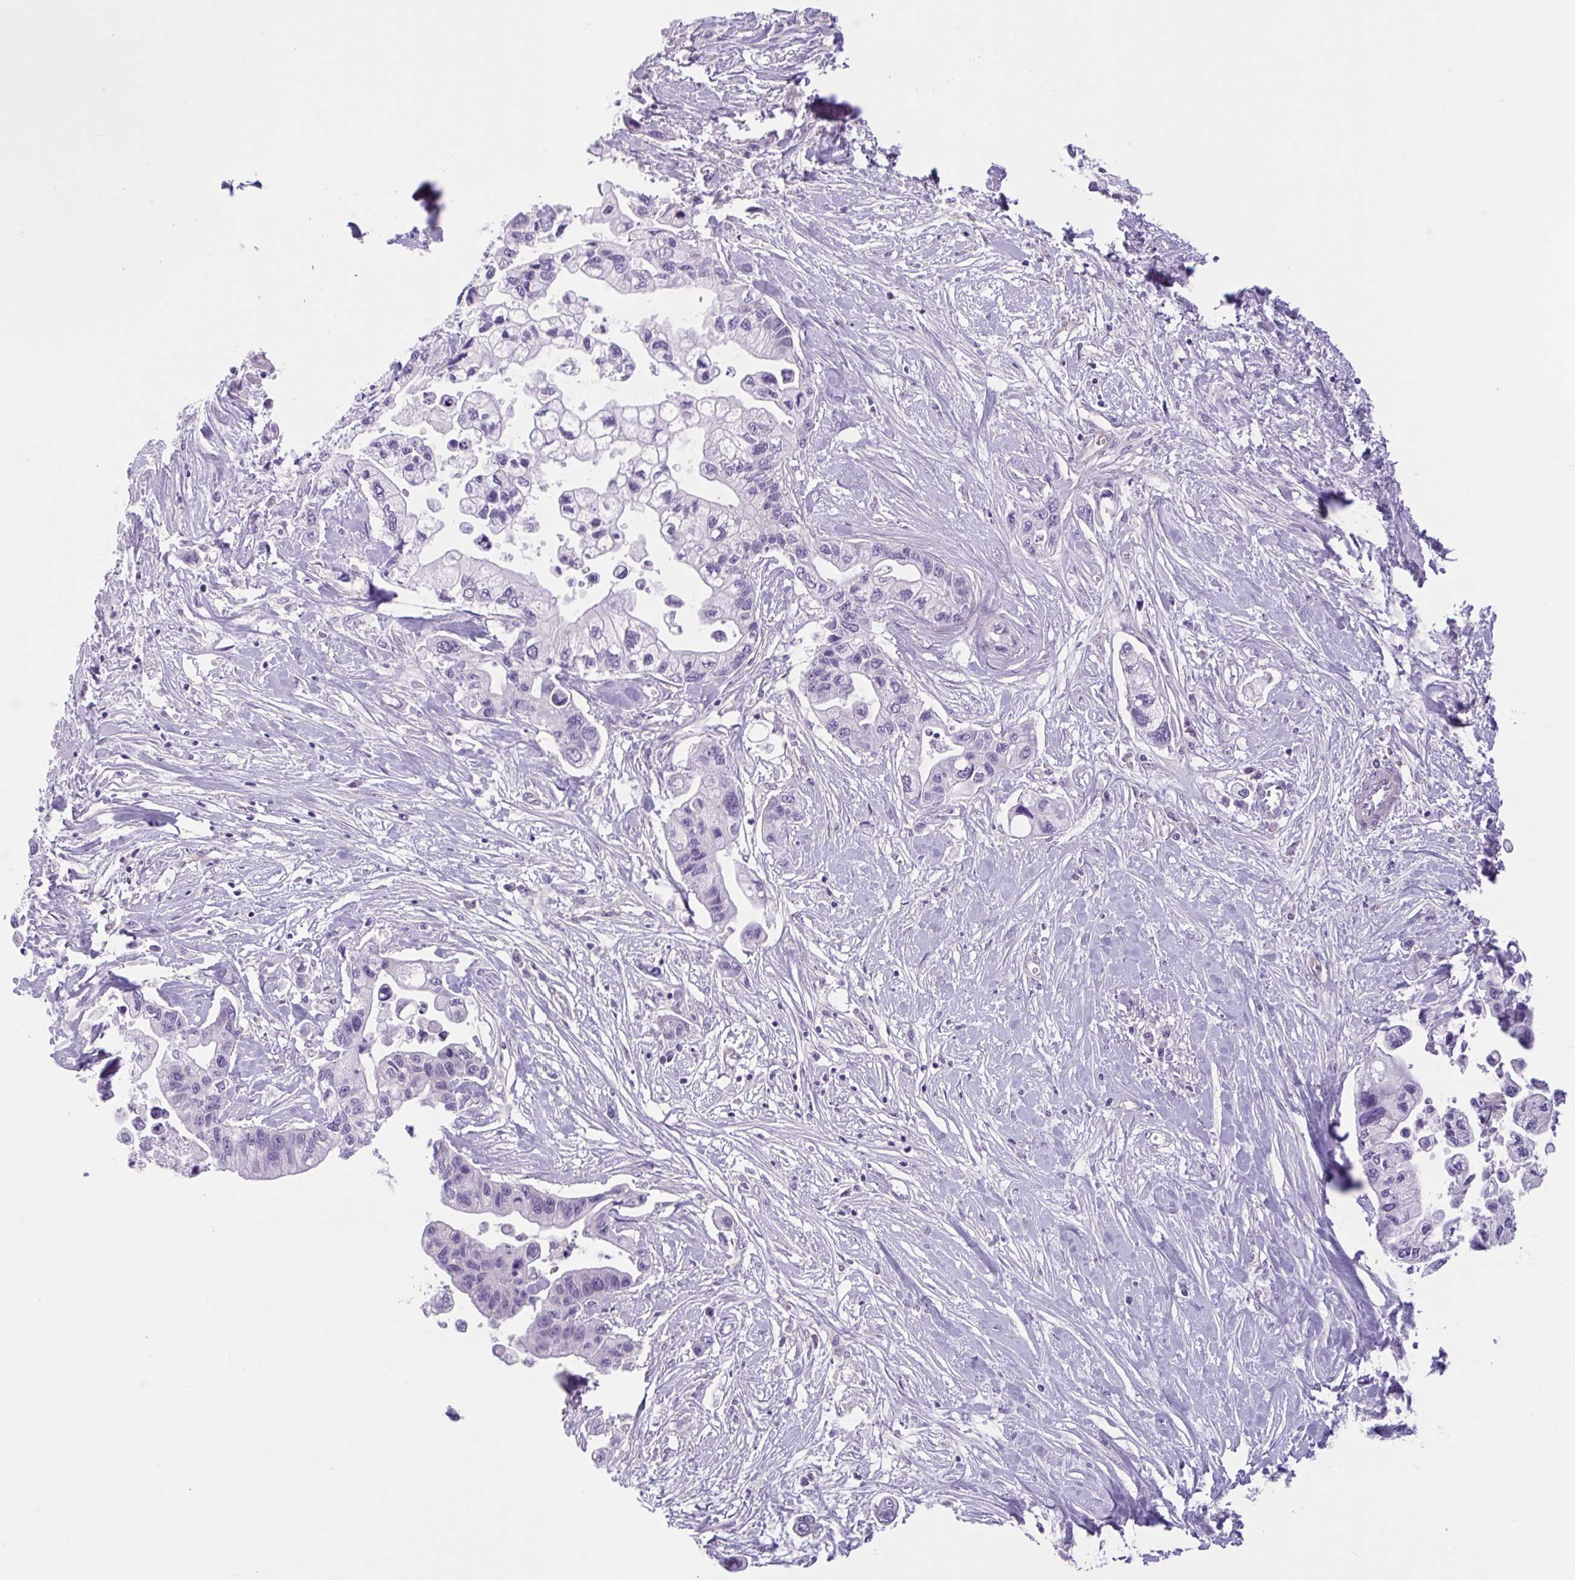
{"staining": {"intensity": "negative", "quantity": "none", "location": "none"}, "tissue": "pancreatic cancer", "cell_type": "Tumor cells", "image_type": "cancer", "snomed": [{"axis": "morphology", "description": "Adenocarcinoma, NOS"}, {"axis": "topography", "description": "Pancreas"}], "caption": "DAB (3,3'-diaminobenzidine) immunohistochemical staining of pancreatic cancer (adenocarcinoma) displays no significant positivity in tumor cells.", "gene": "TTC7B", "patient": {"sex": "male", "age": 61}}